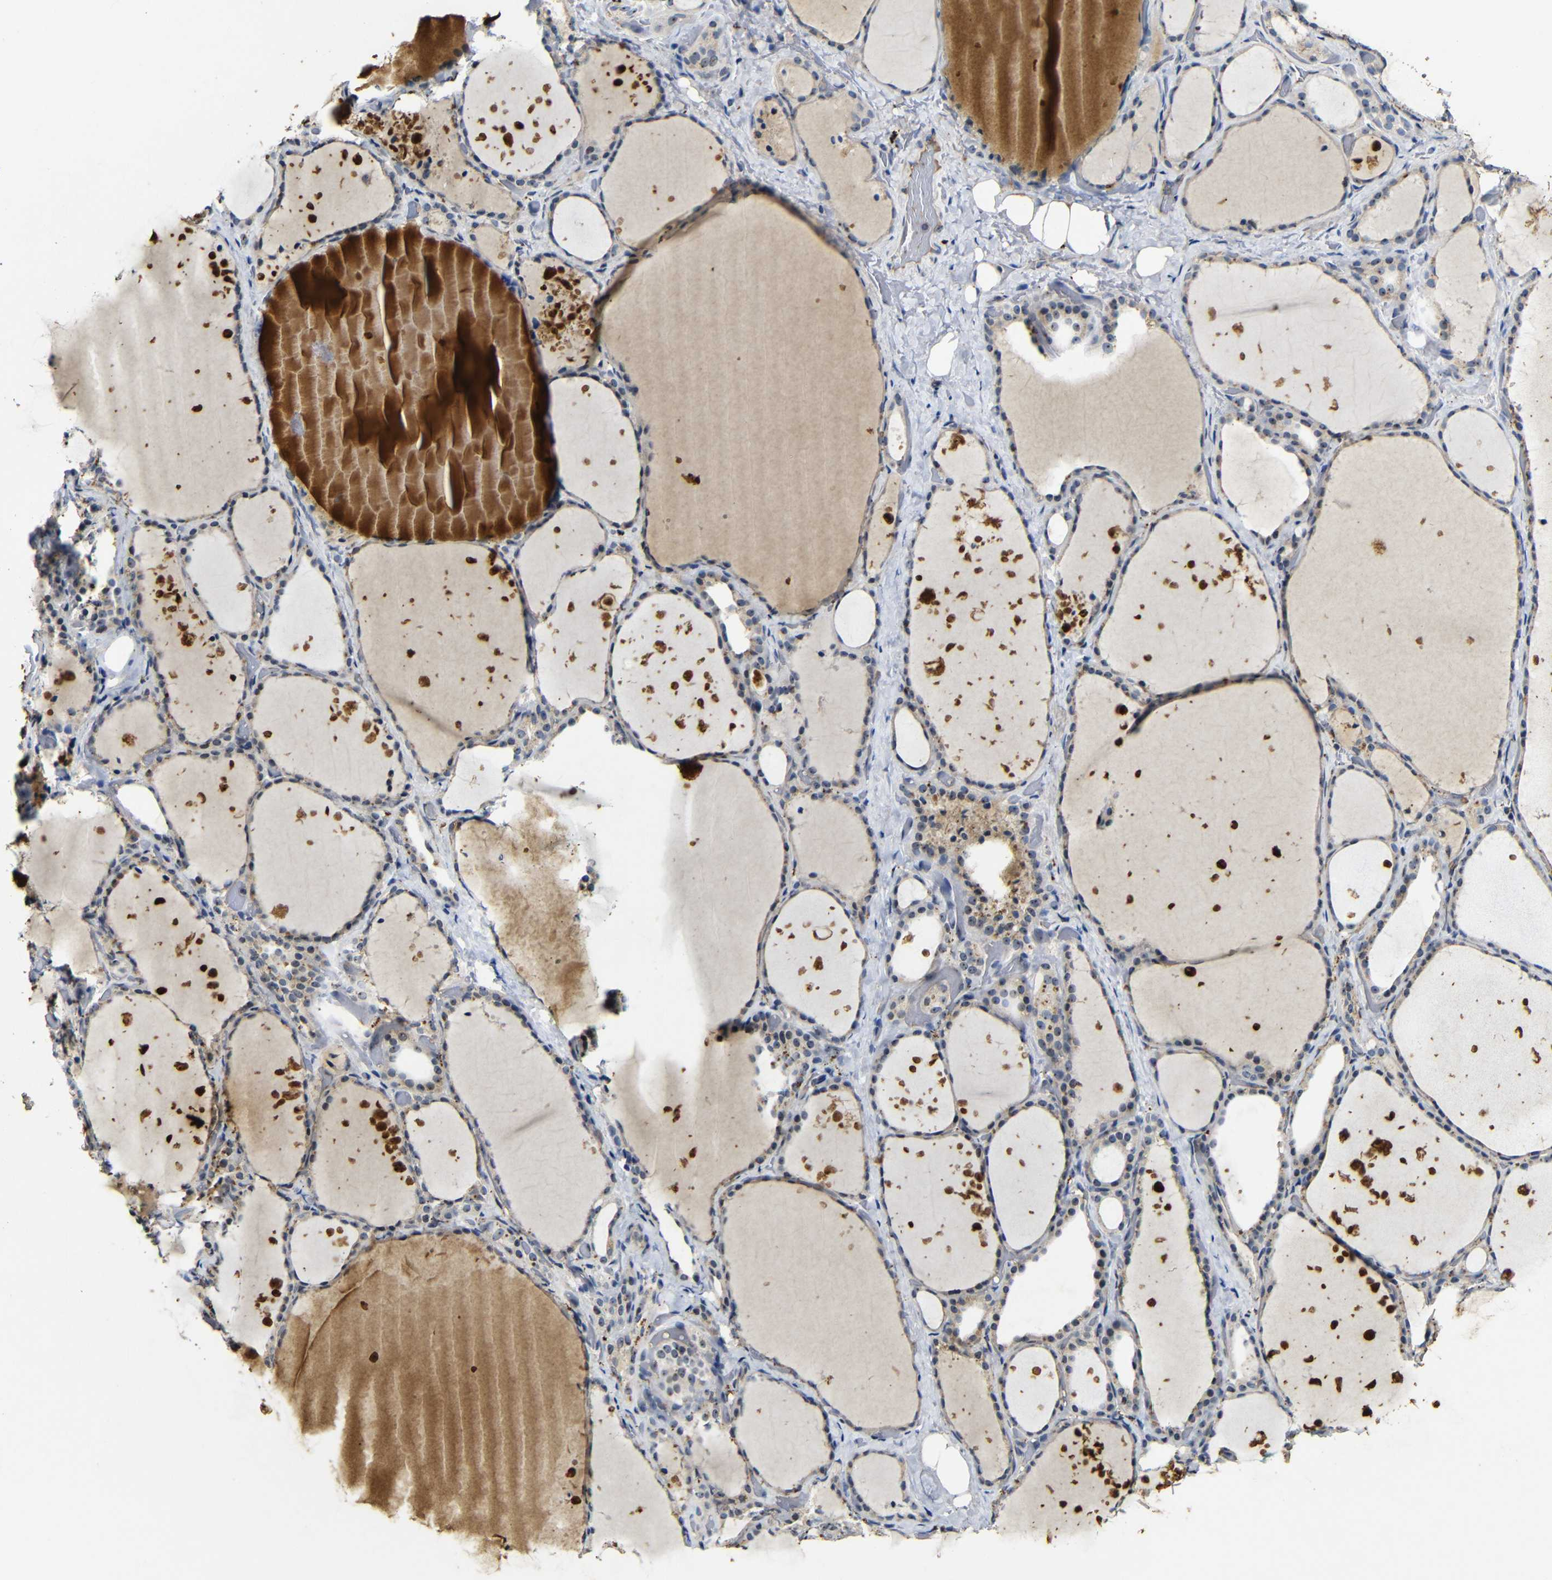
{"staining": {"intensity": "weak", "quantity": ">75%", "location": "cytoplasmic/membranous,nuclear"}, "tissue": "thyroid gland", "cell_type": "Glandular cells", "image_type": "normal", "snomed": [{"axis": "morphology", "description": "Normal tissue, NOS"}, {"axis": "topography", "description": "Thyroid gland"}], "caption": "Thyroid gland stained with a brown dye displays weak cytoplasmic/membranous,nuclear positive positivity in about >75% of glandular cells.", "gene": "MYC", "patient": {"sex": "female", "age": 44}}